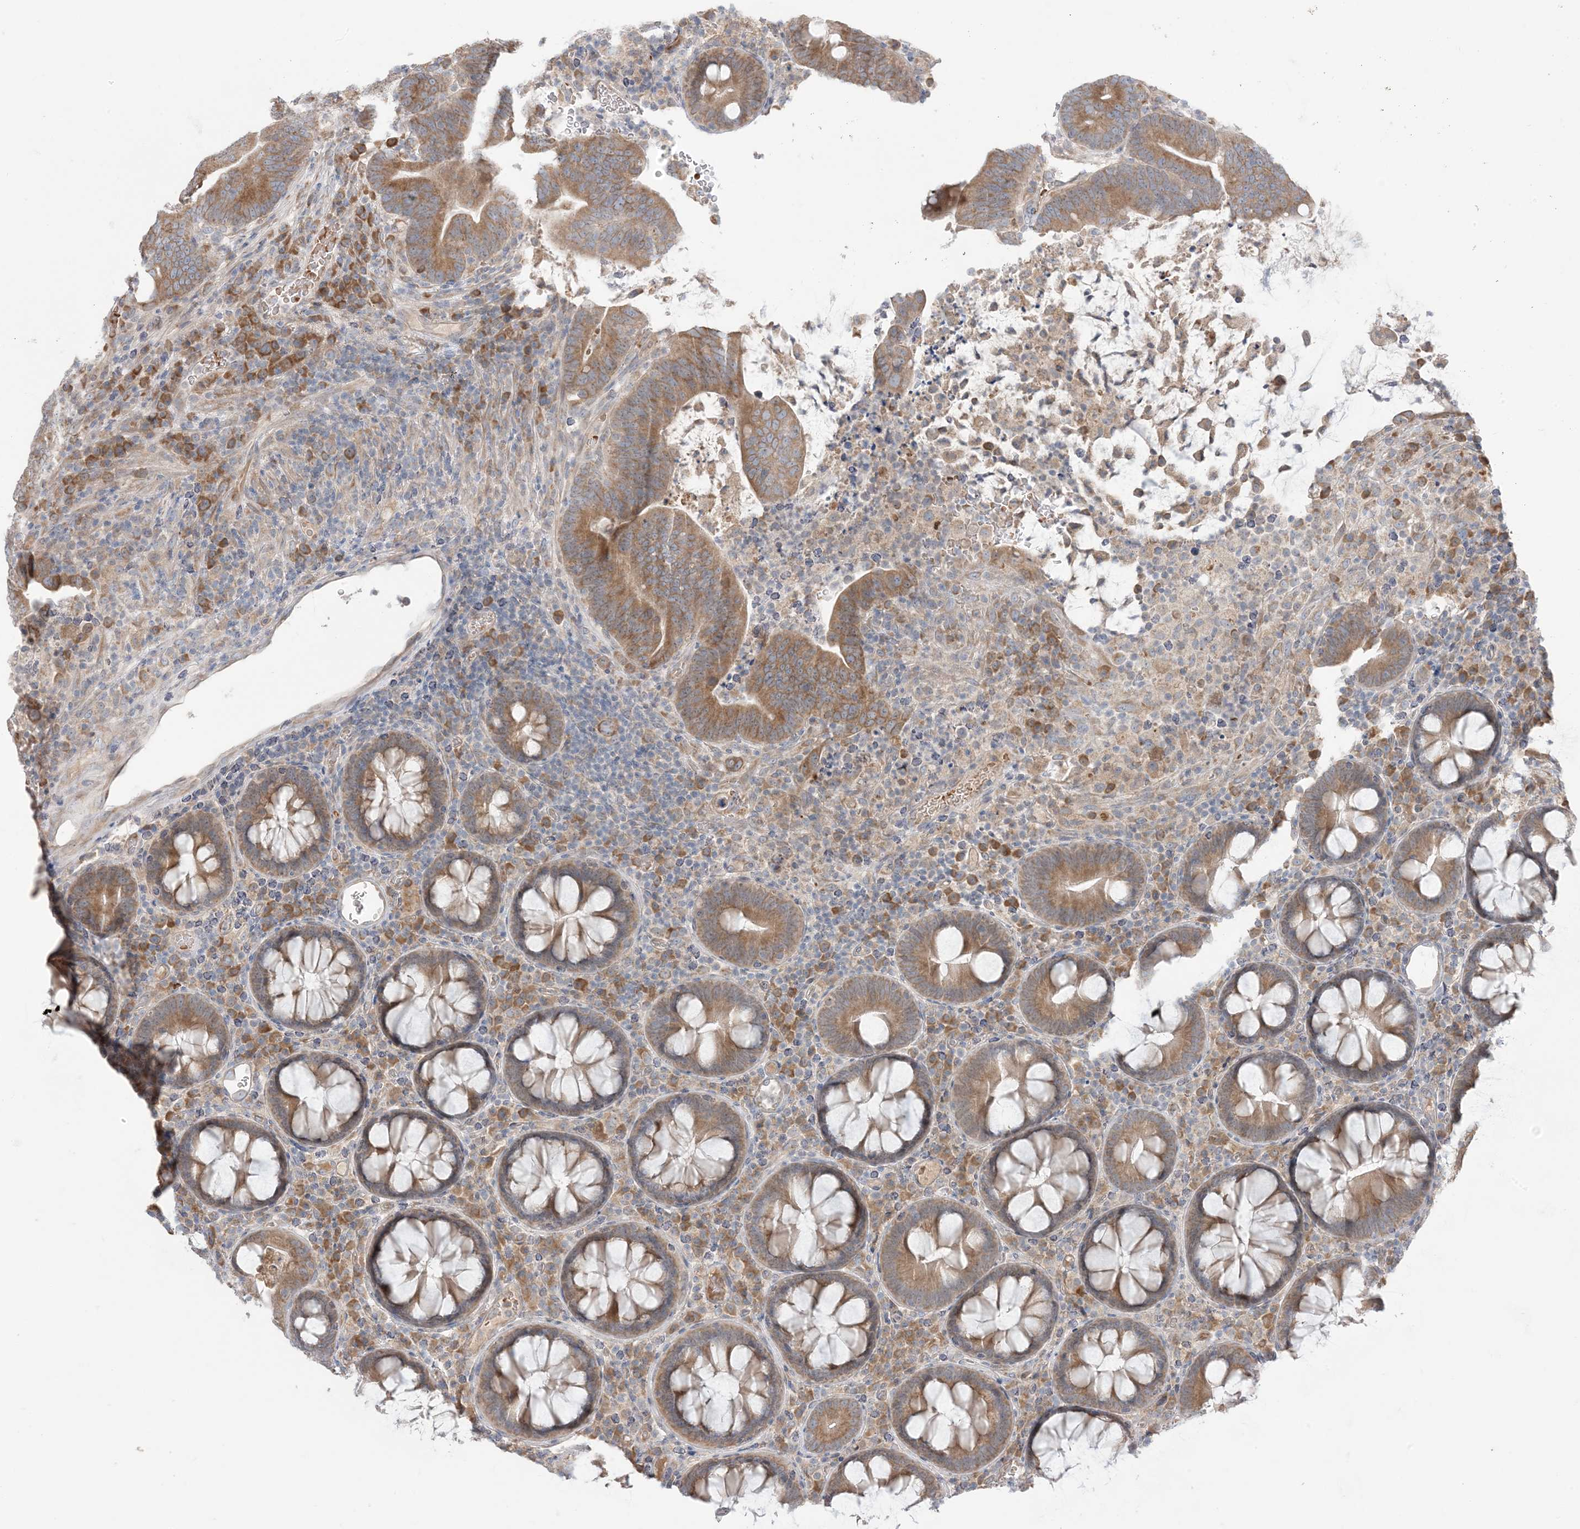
{"staining": {"intensity": "moderate", "quantity": ">75%", "location": "cytoplasmic/membranous"}, "tissue": "colorectal cancer", "cell_type": "Tumor cells", "image_type": "cancer", "snomed": [{"axis": "morphology", "description": "Adenocarcinoma, NOS"}, {"axis": "topography", "description": "Colon"}], "caption": "Approximately >75% of tumor cells in human adenocarcinoma (colorectal) display moderate cytoplasmic/membranous protein expression as visualized by brown immunohistochemical staining.", "gene": "MMGT1", "patient": {"sex": "female", "age": 66}}